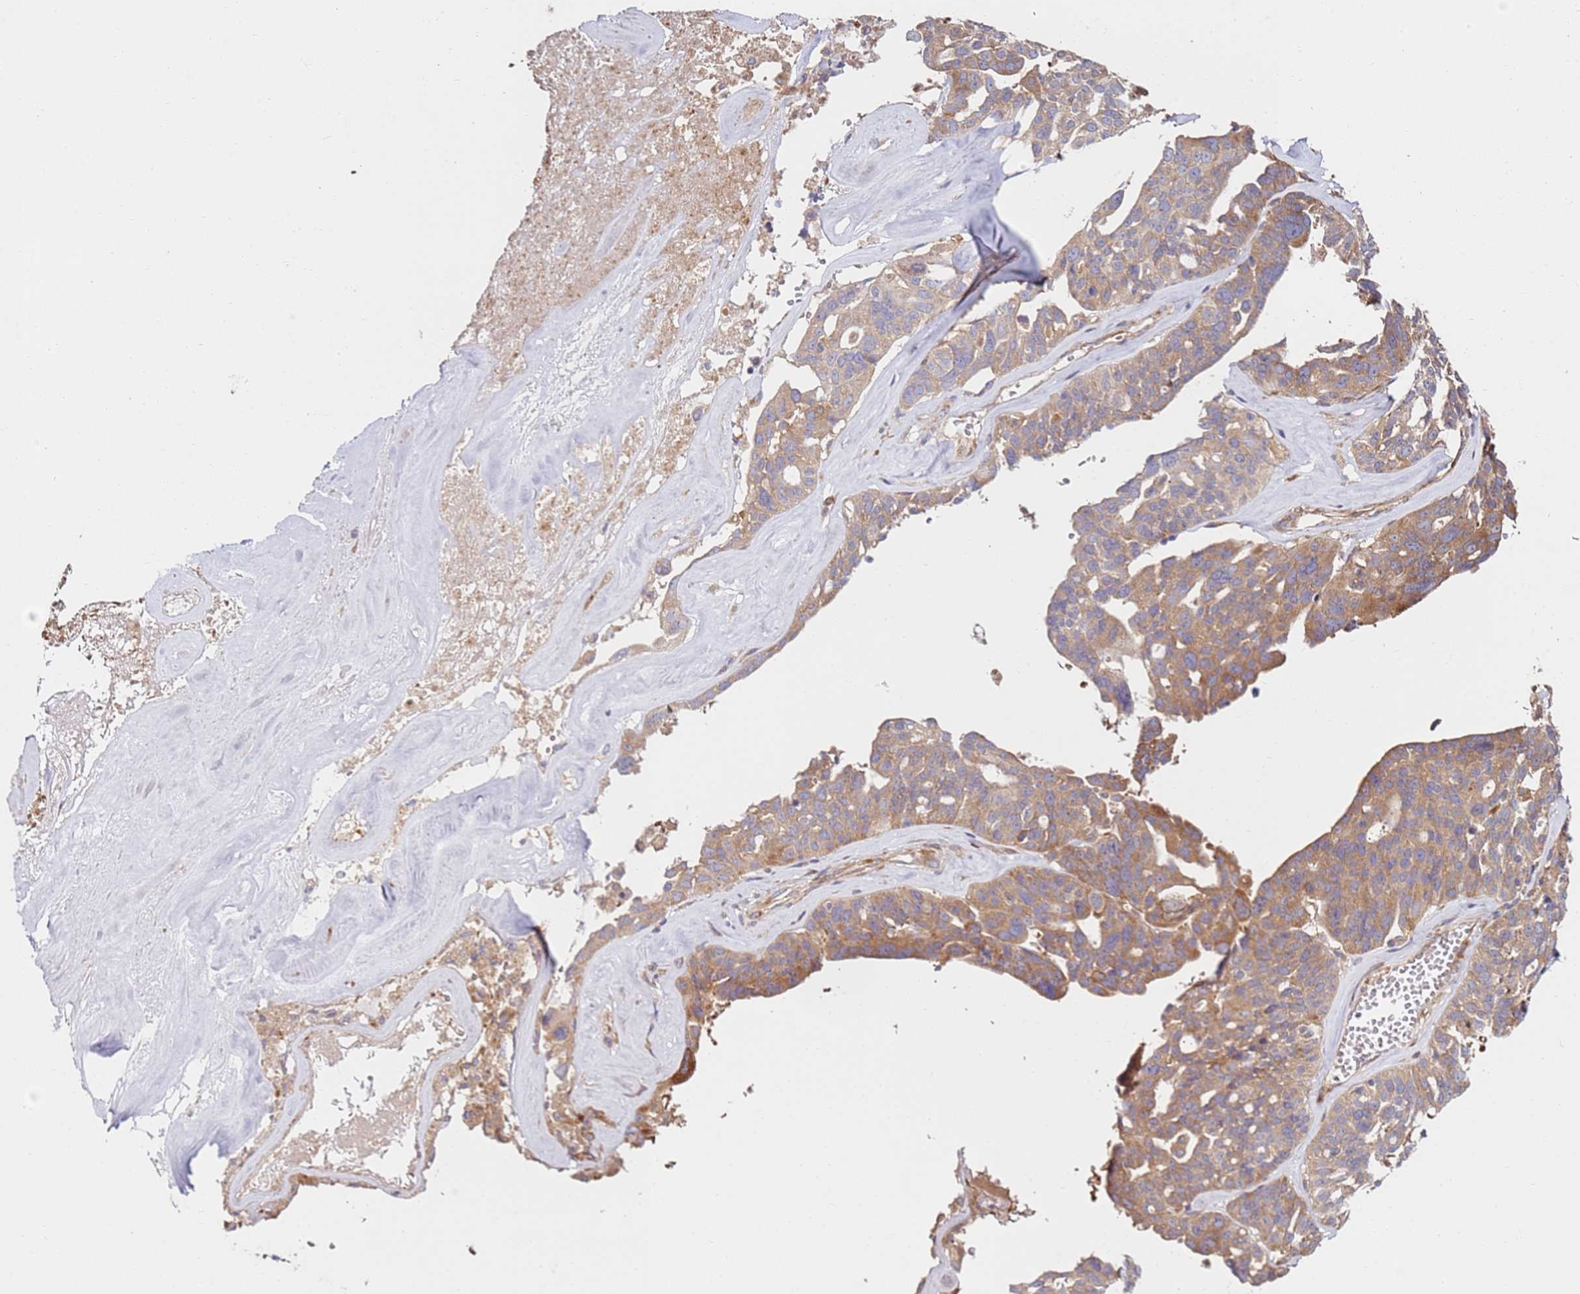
{"staining": {"intensity": "moderate", "quantity": ">75%", "location": "cytoplasmic/membranous"}, "tissue": "ovarian cancer", "cell_type": "Tumor cells", "image_type": "cancer", "snomed": [{"axis": "morphology", "description": "Cystadenocarcinoma, serous, NOS"}, {"axis": "topography", "description": "Ovary"}], "caption": "The image demonstrates a brown stain indicating the presence of a protein in the cytoplasmic/membranous of tumor cells in ovarian serous cystadenocarcinoma.", "gene": "RPS3A", "patient": {"sex": "female", "age": 59}}